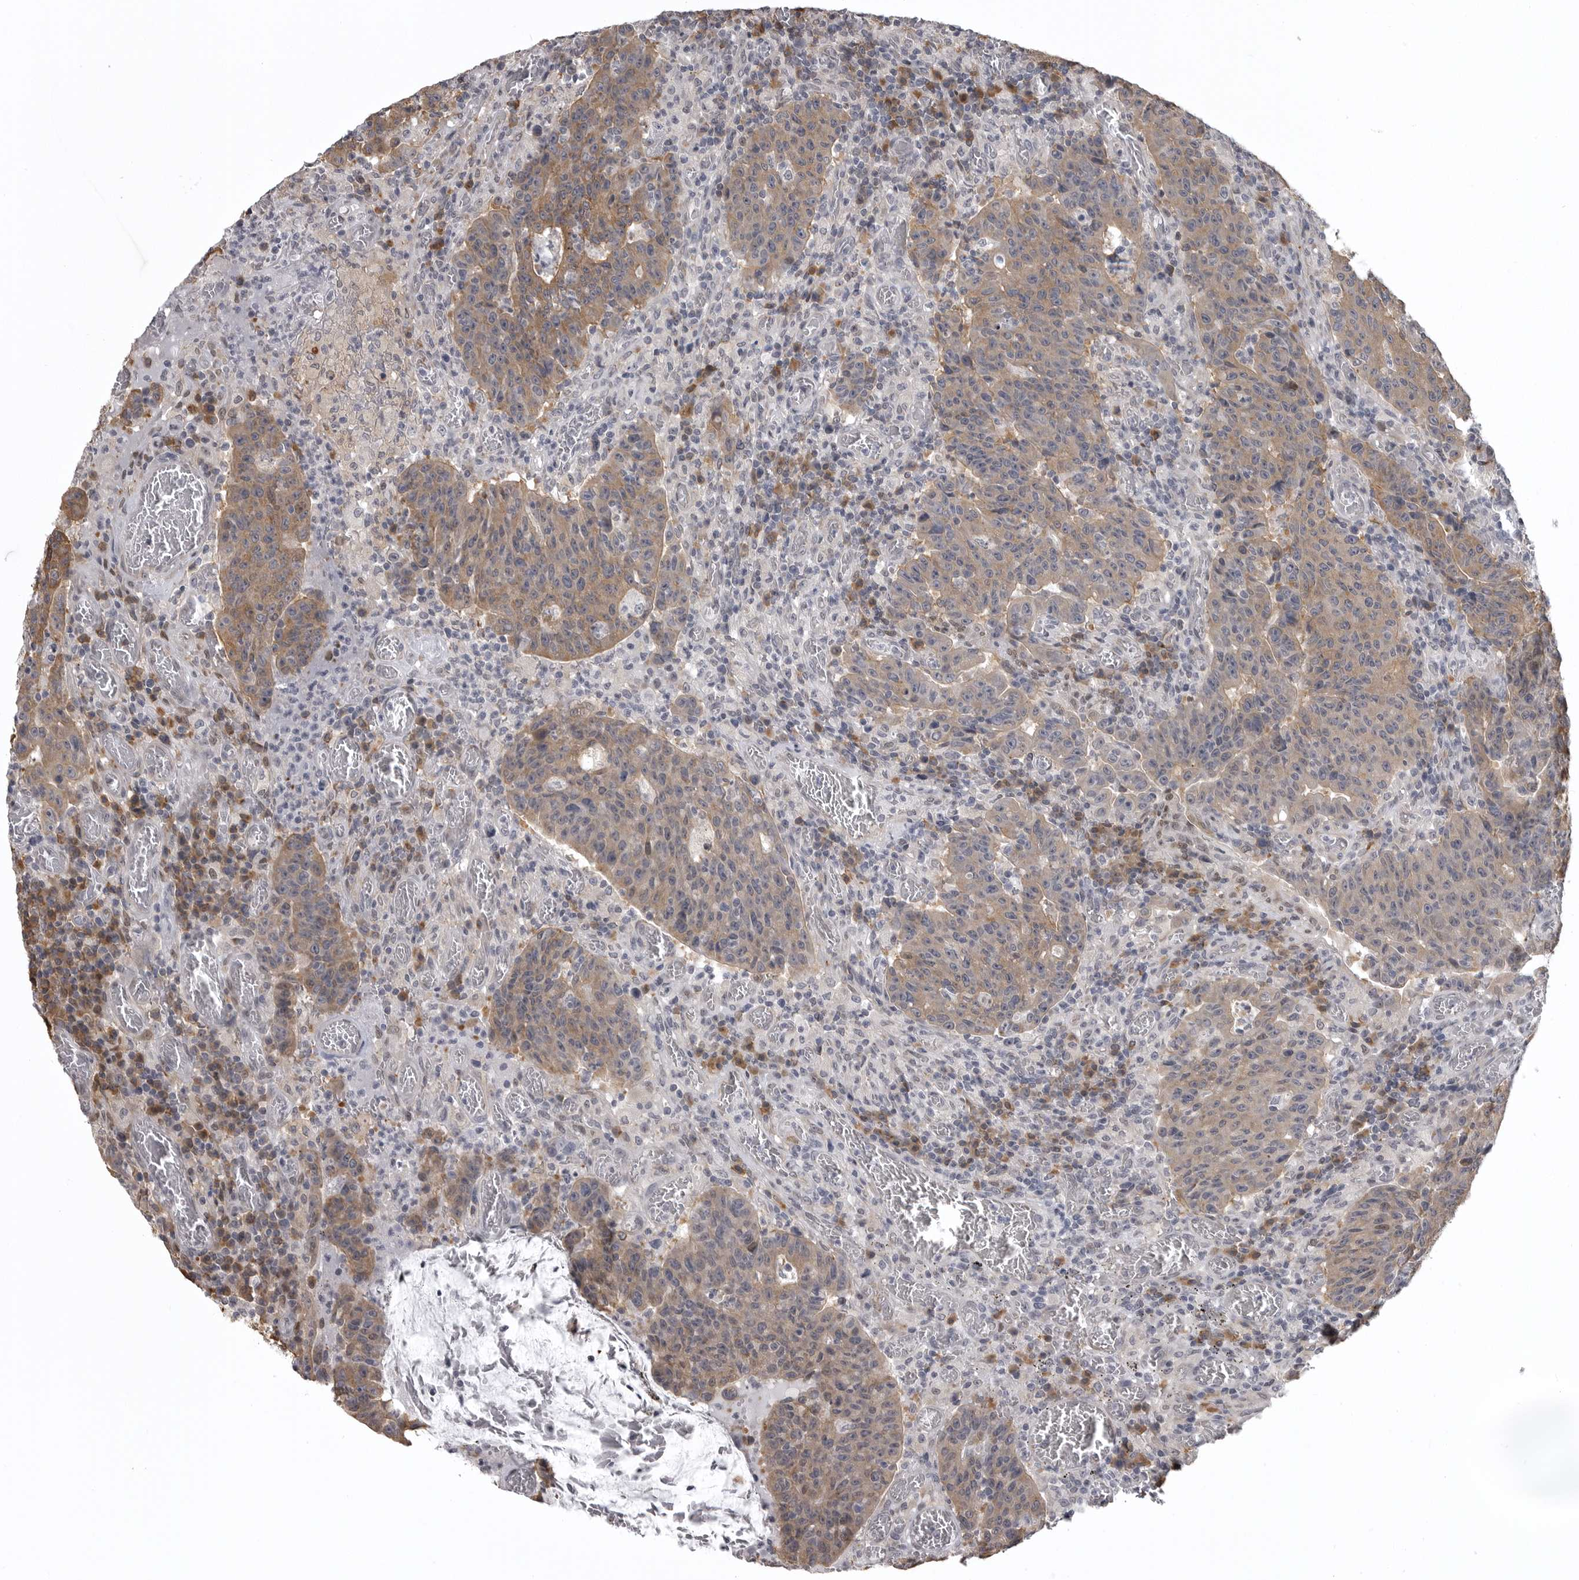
{"staining": {"intensity": "moderate", "quantity": ">75%", "location": "cytoplasmic/membranous"}, "tissue": "colorectal cancer", "cell_type": "Tumor cells", "image_type": "cancer", "snomed": [{"axis": "morphology", "description": "Adenocarcinoma, NOS"}, {"axis": "topography", "description": "Colon"}], "caption": "Protein positivity by IHC shows moderate cytoplasmic/membranous staining in approximately >75% of tumor cells in colorectal cancer (adenocarcinoma).", "gene": "SNX16", "patient": {"sex": "female", "age": 75}}